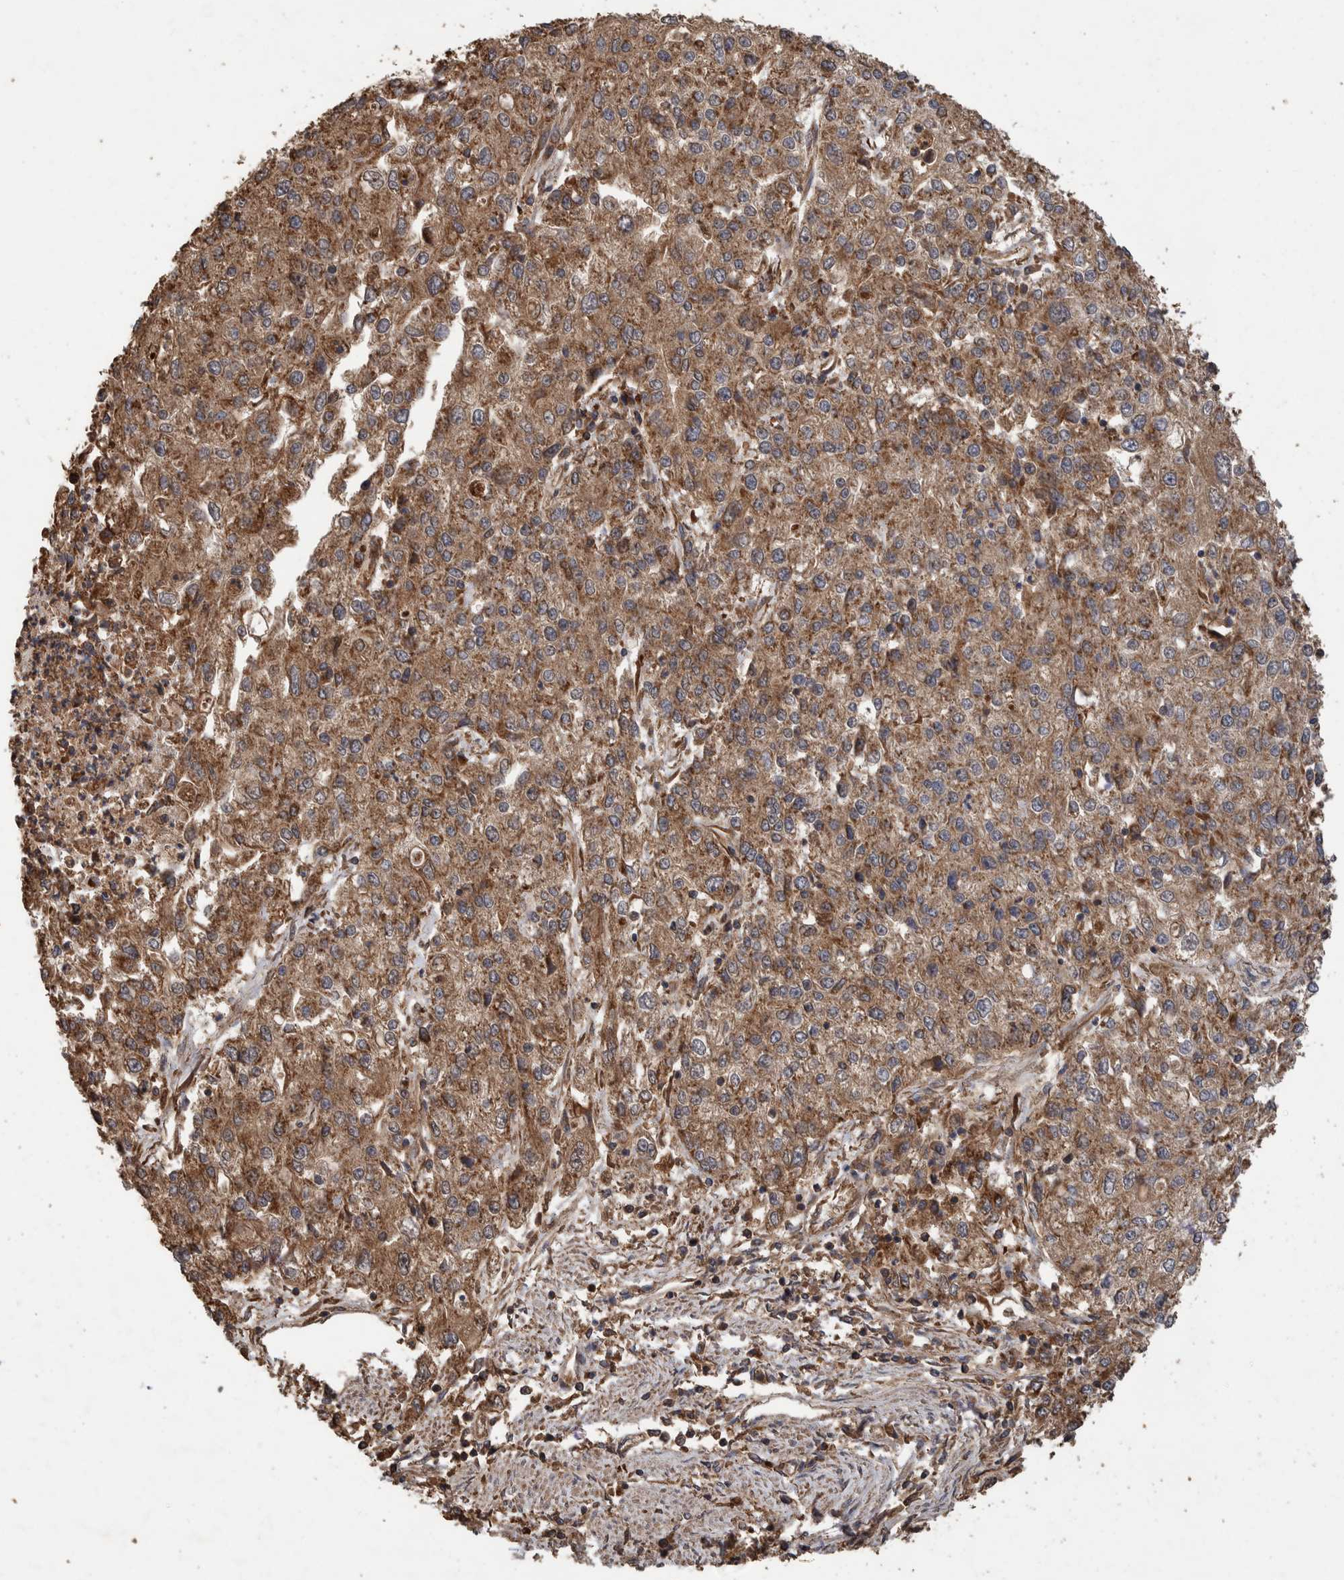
{"staining": {"intensity": "moderate", "quantity": ">75%", "location": "cytoplasmic/membranous"}, "tissue": "endometrial cancer", "cell_type": "Tumor cells", "image_type": "cancer", "snomed": [{"axis": "morphology", "description": "Adenocarcinoma, NOS"}, {"axis": "topography", "description": "Endometrium"}], "caption": "Protein expression analysis of human adenocarcinoma (endometrial) reveals moderate cytoplasmic/membranous staining in approximately >75% of tumor cells.", "gene": "TRIM16", "patient": {"sex": "female", "age": 49}}